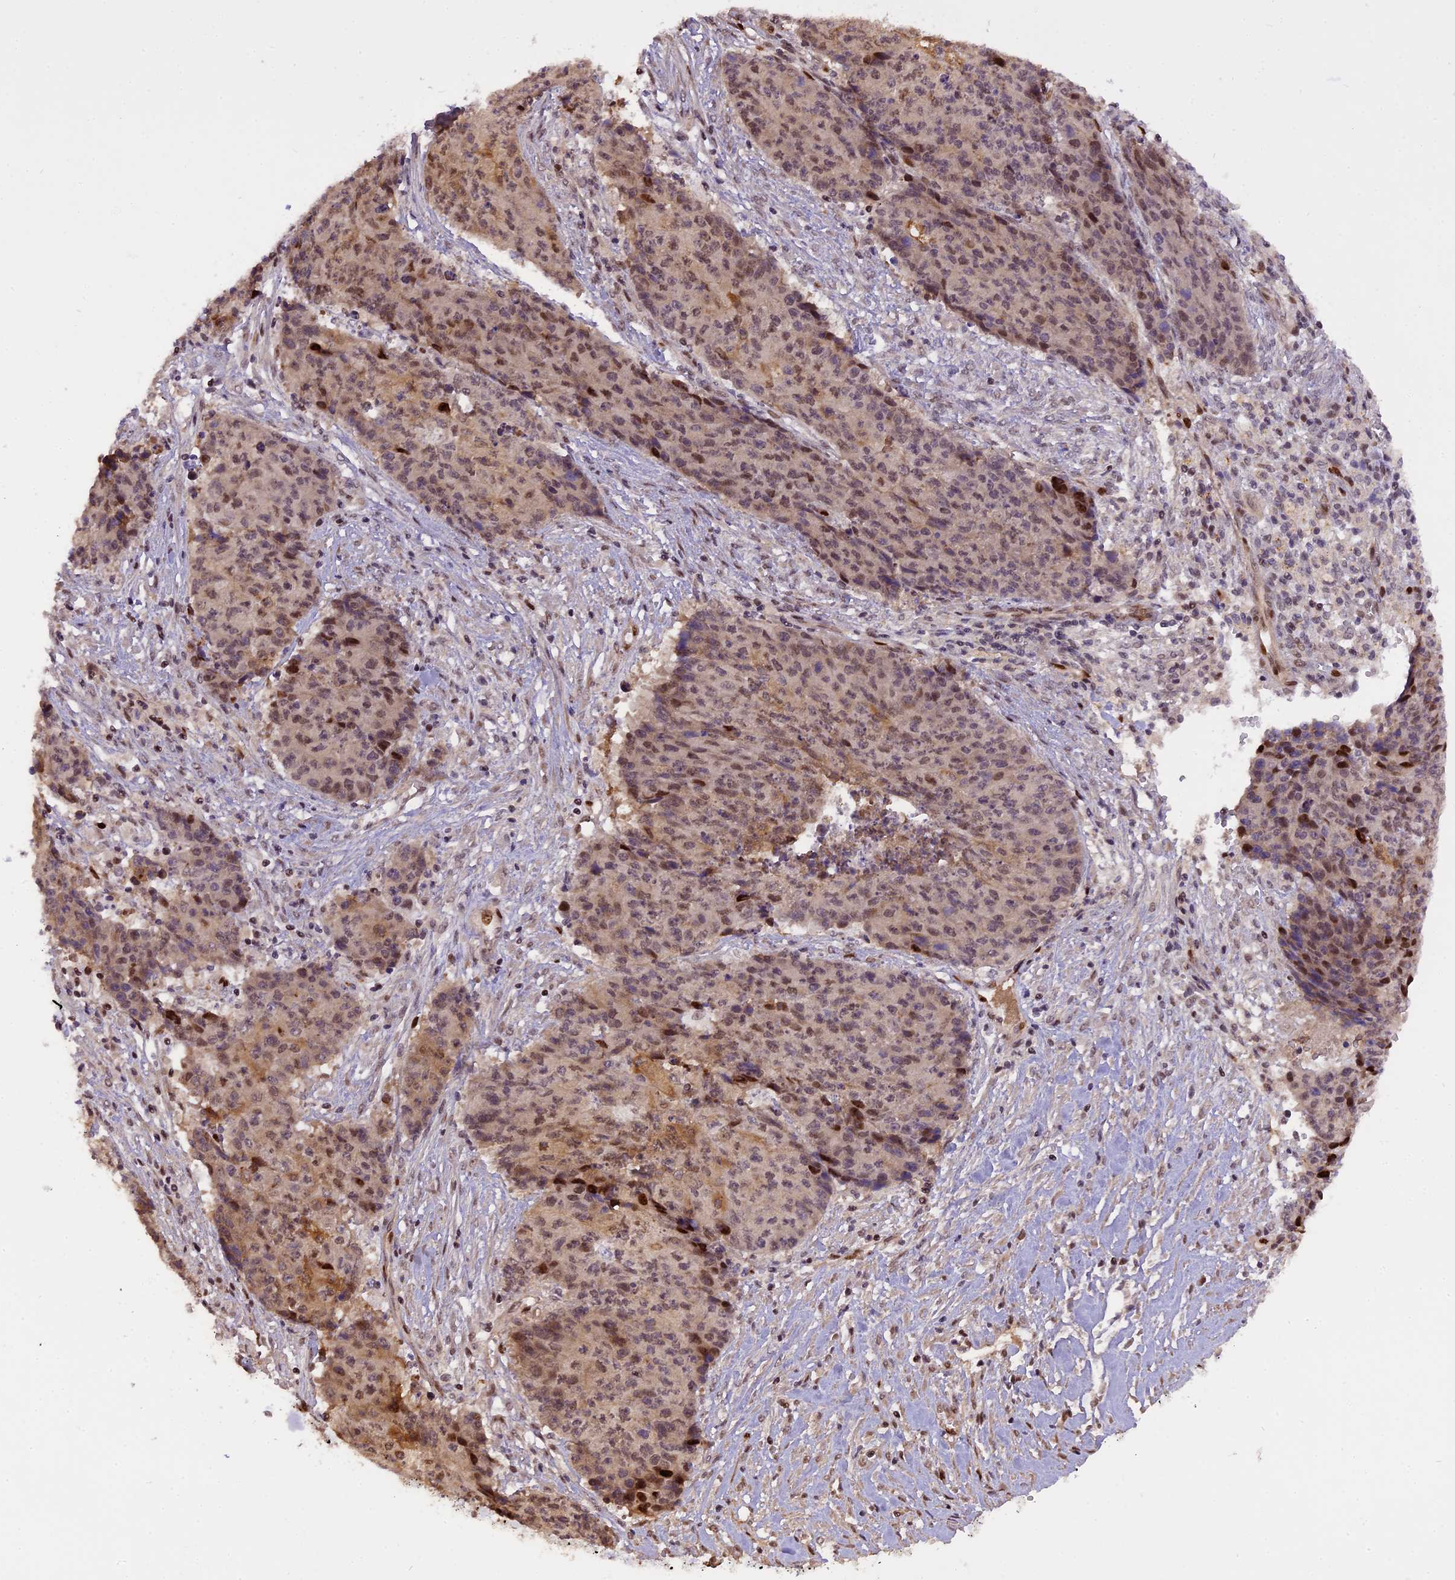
{"staining": {"intensity": "moderate", "quantity": "25%-75%", "location": "cytoplasmic/membranous,nuclear"}, "tissue": "ovarian cancer", "cell_type": "Tumor cells", "image_type": "cancer", "snomed": [{"axis": "morphology", "description": "Carcinoma, endometroid"}, {"axis": "topography", "description": "Ovary"}], "caption": "Tumor cells reveal medium levels of moderate cytoplasmic/membranous and nuclear expression in about 25%-75% of cells in human ovarian cancer.", "gene": "MICALL1", "patient": {"sex": "female", "age": 42}}